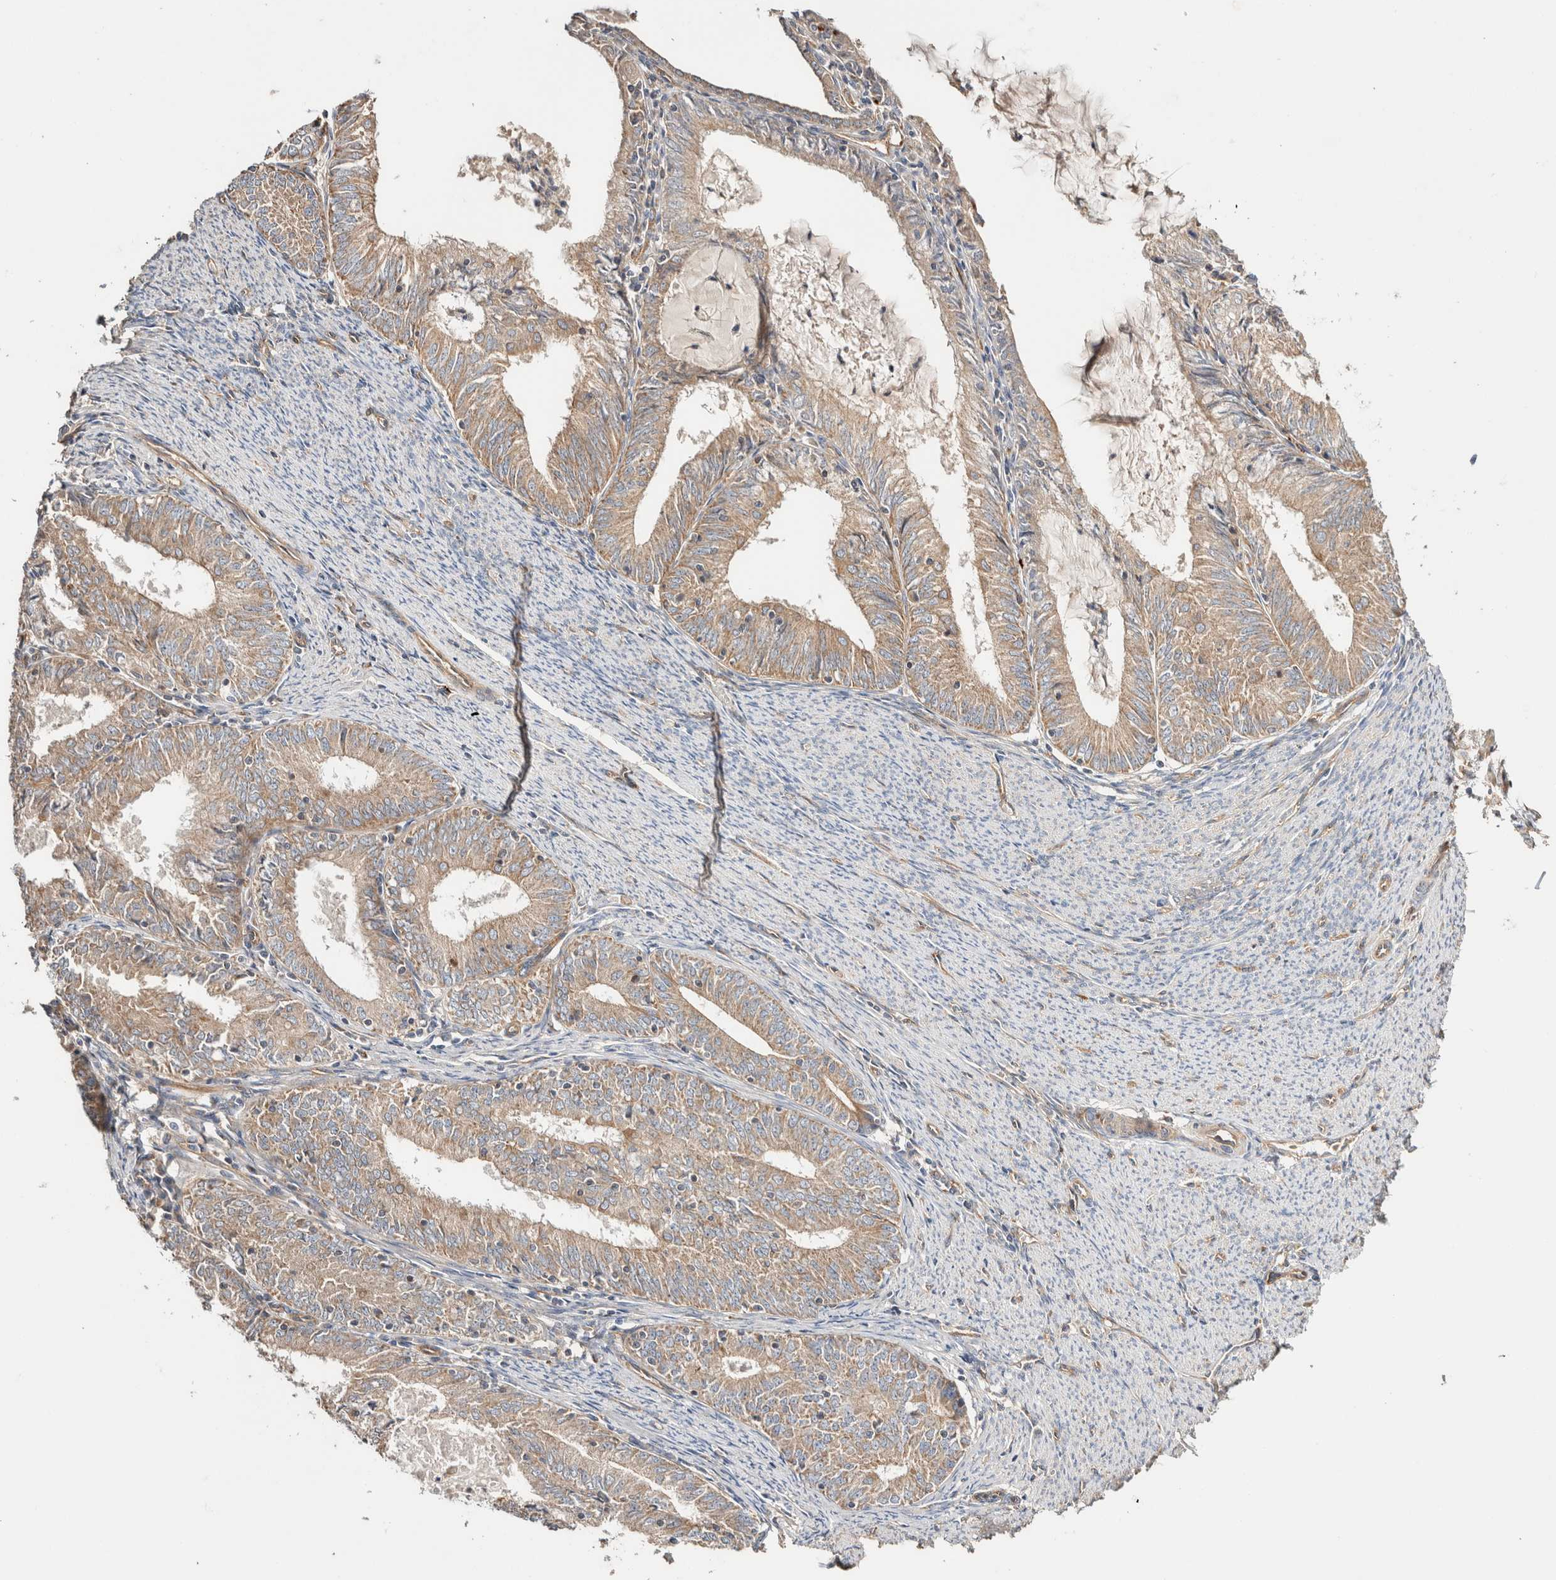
{"staining": {"intensity": "weak", "quantity": ">75%", "location": "cytoplasmic/membranous"}, "tissue": "endometrial cancer", "cell_type": "Tumor cells", "image_type": "cancer", "snomed": [{"axis": "morphology", "description": "Adenocarcinoma, NOS"}, {"axis": "topography", "description": "Endometrium"}], "caption": "Immunohistochemistry of human endometrial cancer (adenocarcinoma) demonstrates low levels of weak cytoplasmic/membranous expression in about >75% of tumor cells. (DAB IHC with brightfield microscopy, high magnification).", "gene": "B3GNTL1", "patient": {"sex": "female", "age": 57}}